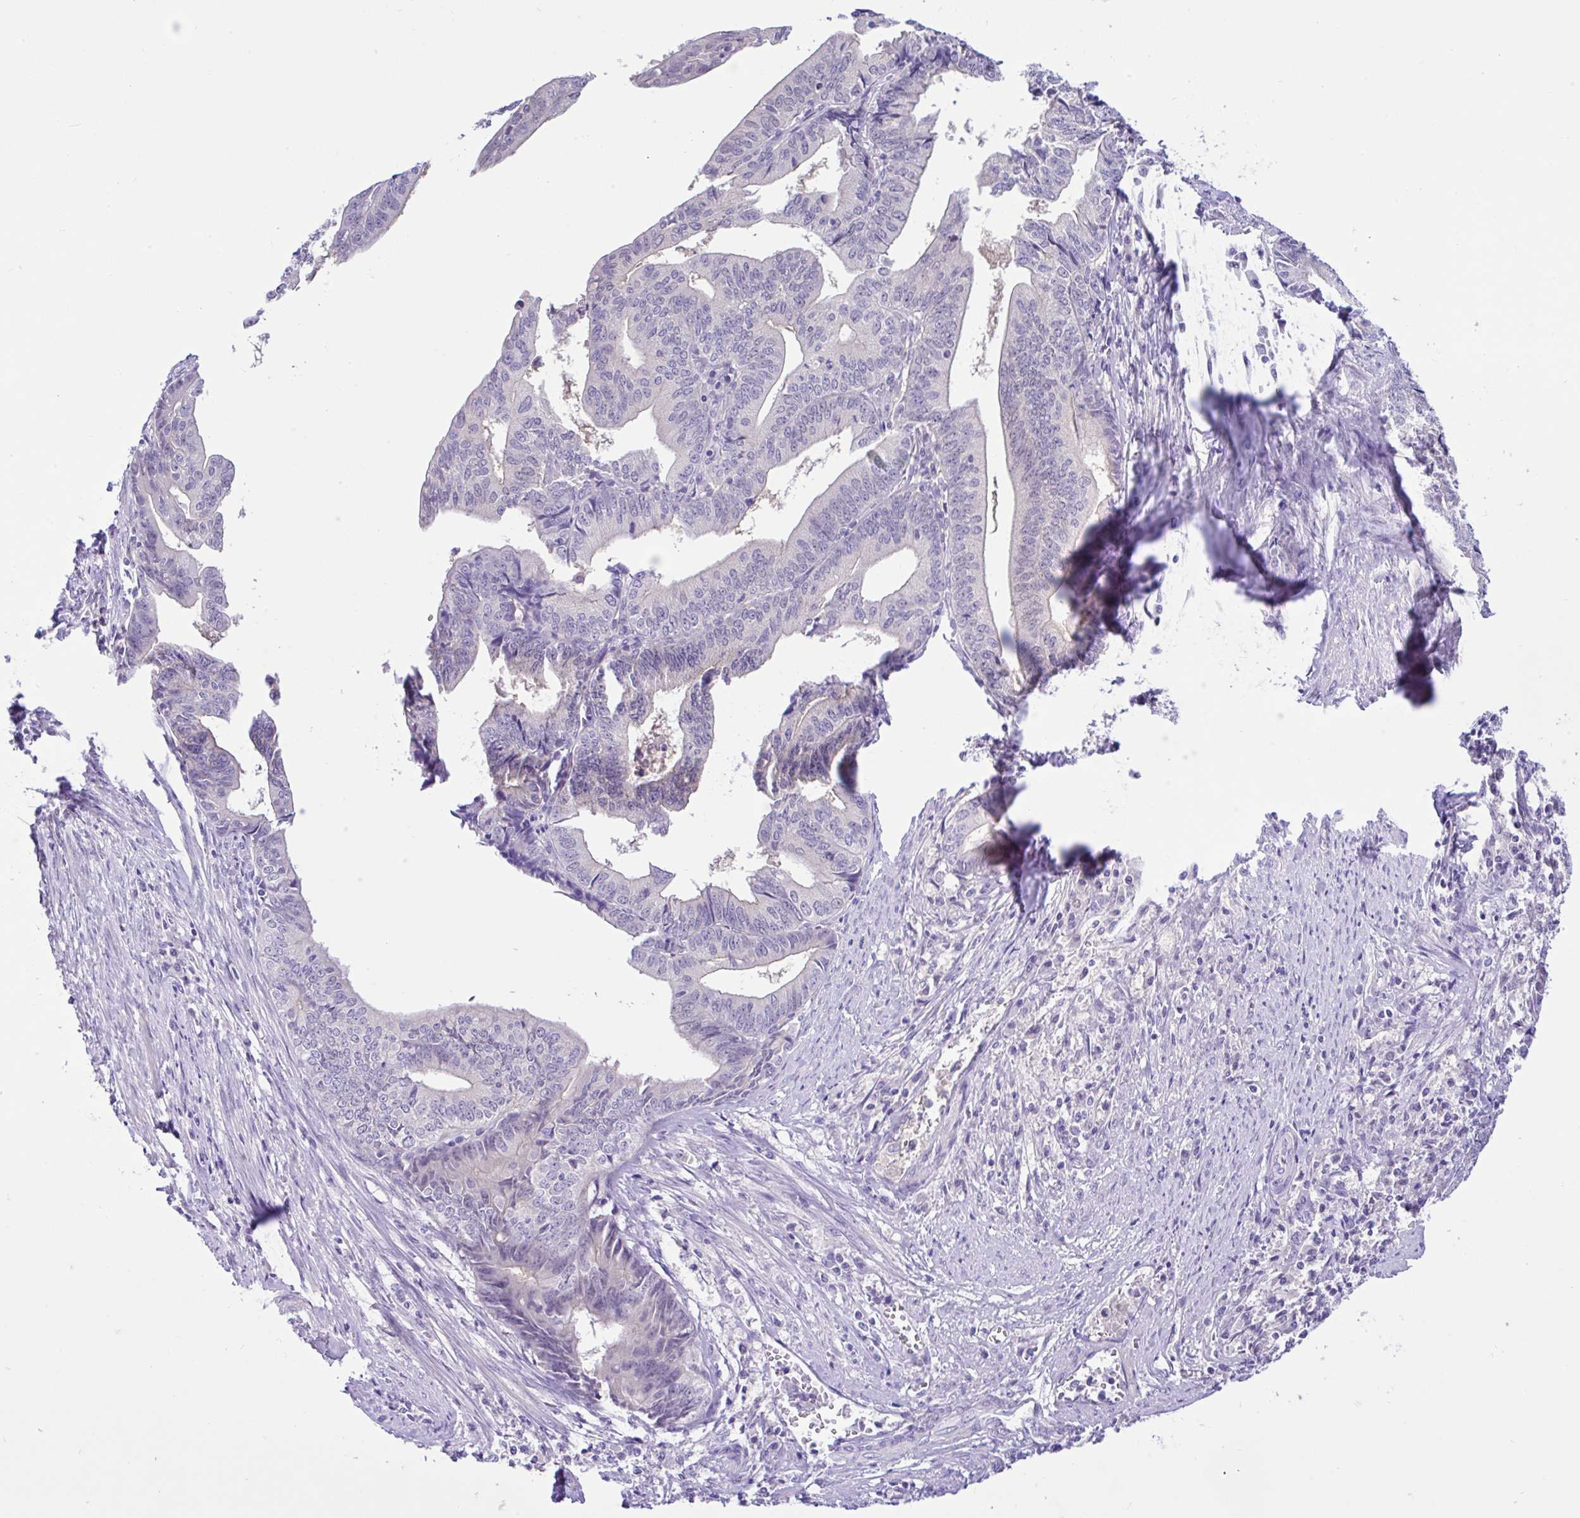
{"staining": {"intensity": "negative", "quantity": "none", "location": "none"}, "tissue": "endometrial cancer", "cell_type": "Tumor cells", "image_type": "cancer", "snomed": [{"axis": "morphology", "description": "Adenocarcinoma, NOS"}, {"axis": "topography", "description": "Endometrium"}], "caption": "This is a histopathology image of IHC staining of adenocarcinoma (endometrial), which shows no staining in tumor cells.", "gene": "ANO4", "patient": {"sex": "female", "age": 65}}